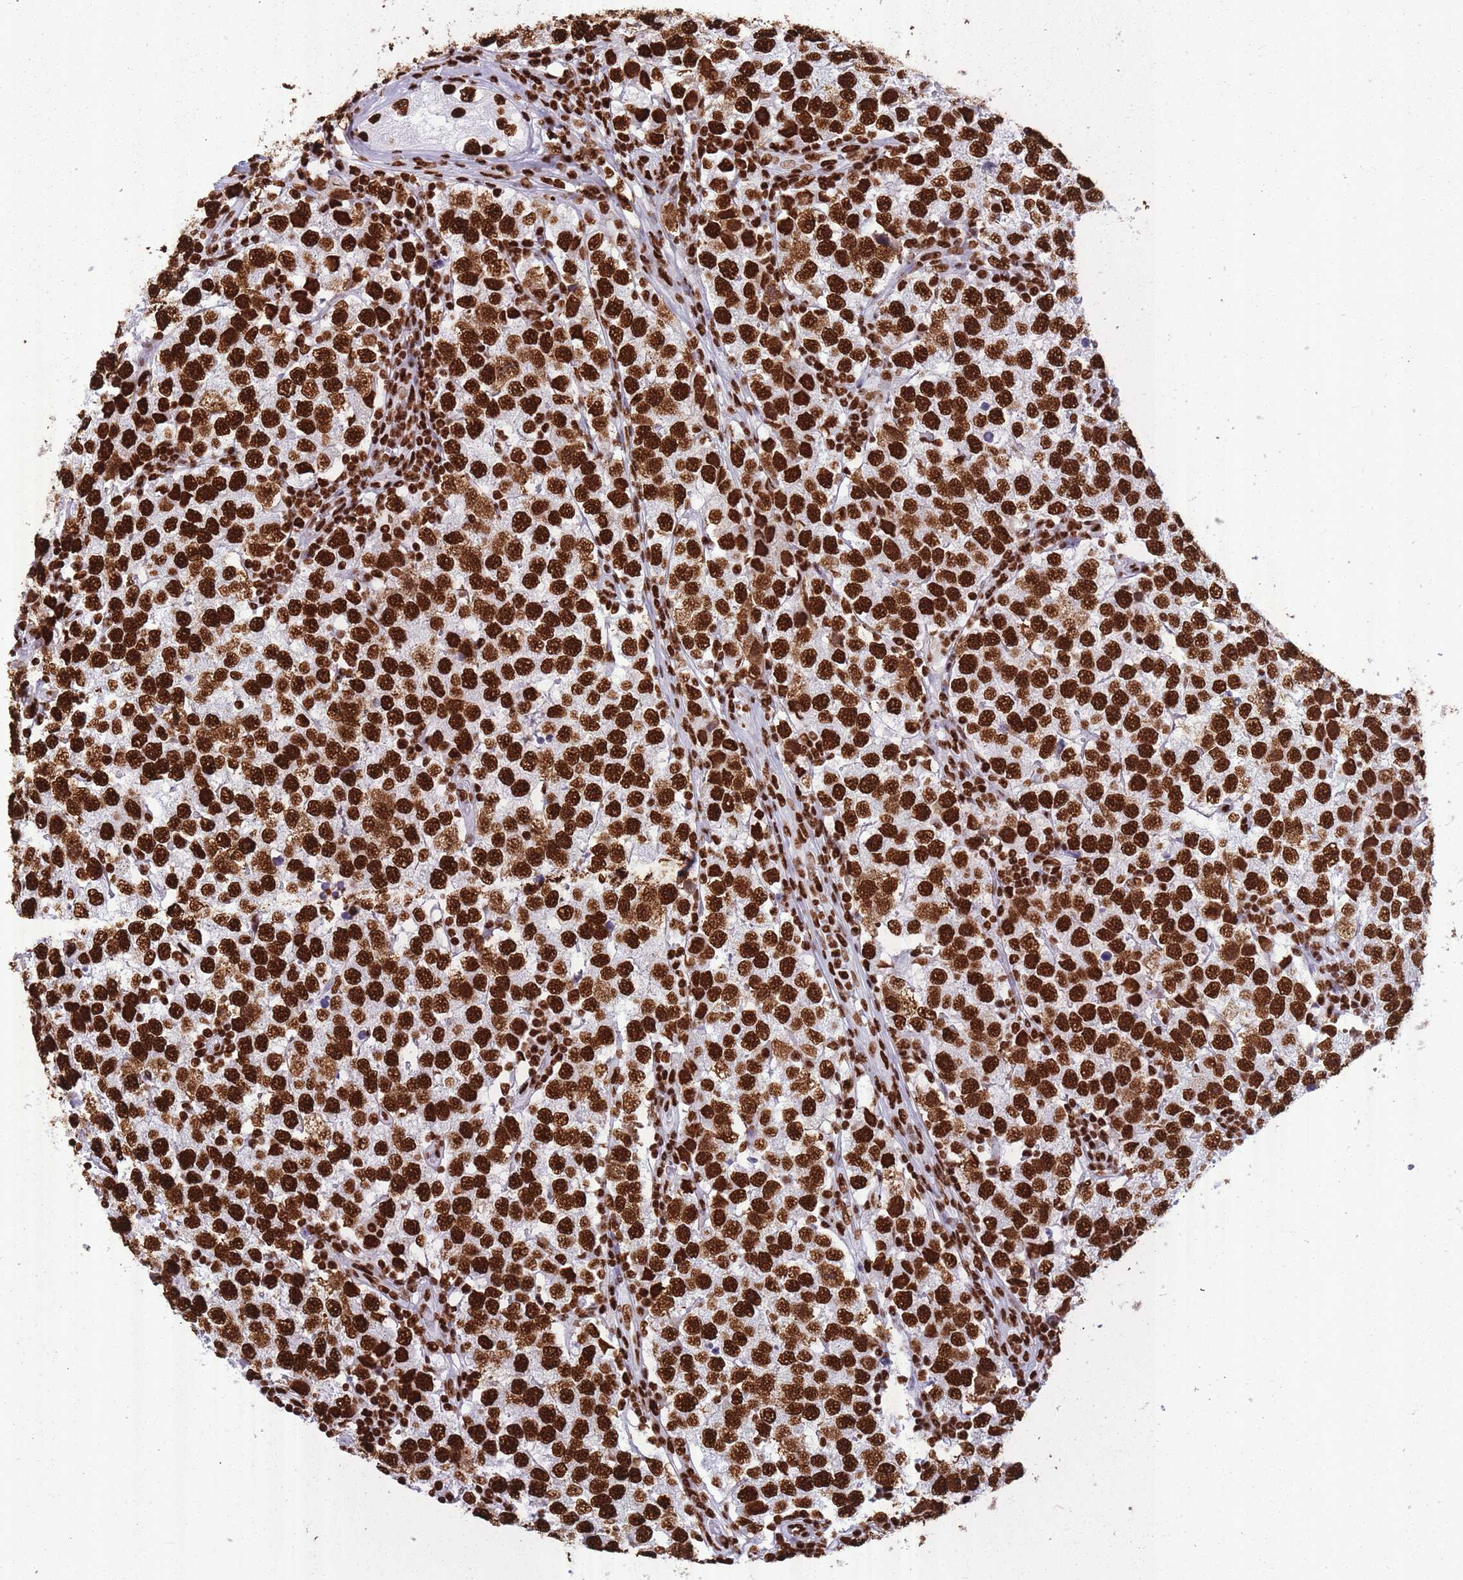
{"staining": {"intensity": "strong", "quantity": ">75%", "location": "nuclear"}, "tissue": "testis cancer", "cell_type": "Tumor cells", "image_type": "cancer", "snomed": [{"axis": "morphology", "description": "Seminoma, NOS"}, {"axis": "topography", "description": "Testis"}], "caption": "Tumor cells demonstrate strong nuclear staining in about >75% of cells in testis cancer.", "gene": "HNRNPUL1", "patient": {"sex": "male", "age": 34}}